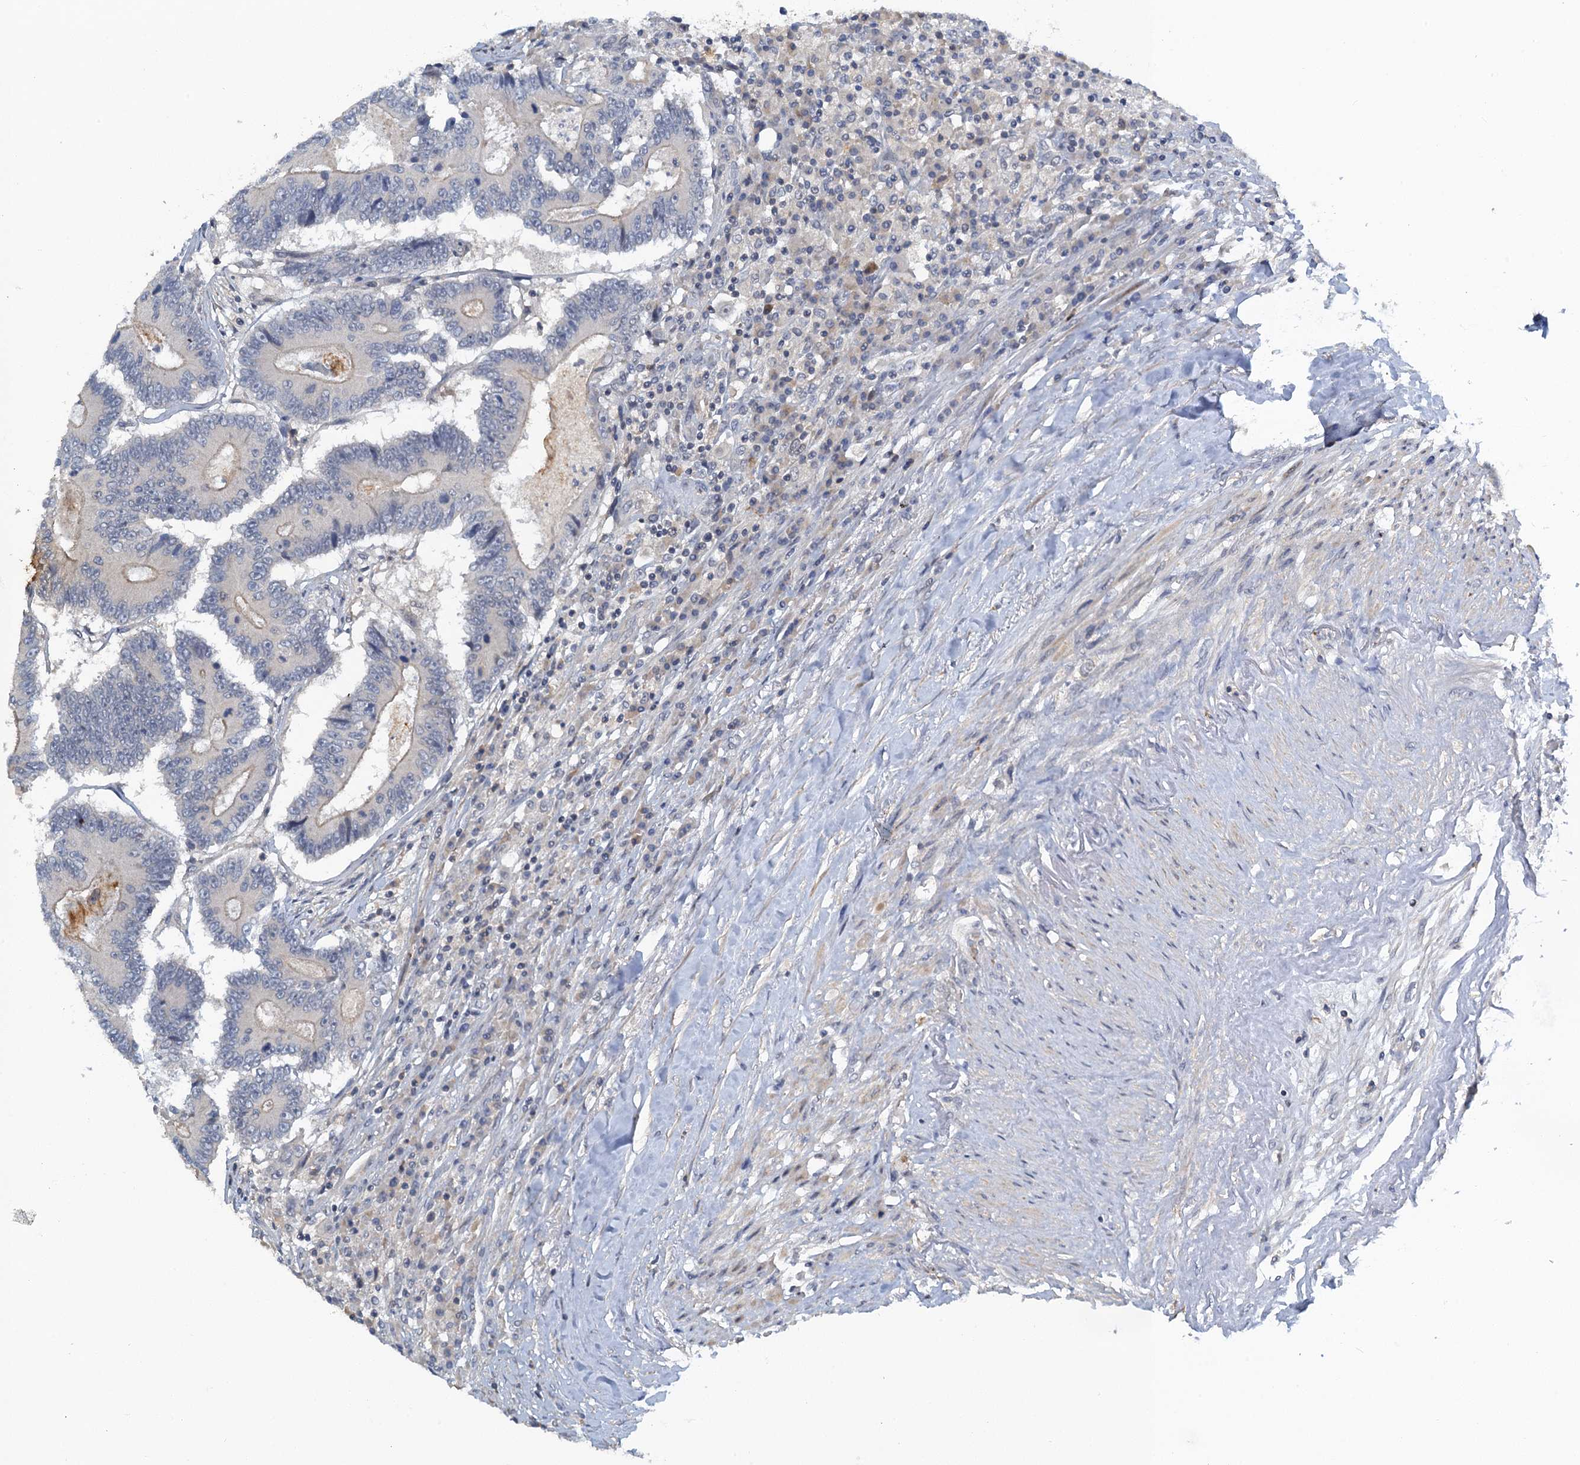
{"staining": {"intensity": "negative", "quantity": "none", "location": "none"}, "tissue": "colorectal cancer", "cell_type": "Tumor cells", "image_type": "cancer", "snomed": [{"axis": "morphology", "description": "Adenocarcinoma, NOS"}, {"axis": "topography", "description": "Colon"}], "caption": "There is no significant staining in tumor cells of colorectal cancer (adenocarcinoma).", "gene": "MRFAP1", "patient": {"sex": "male", "age": 83}}